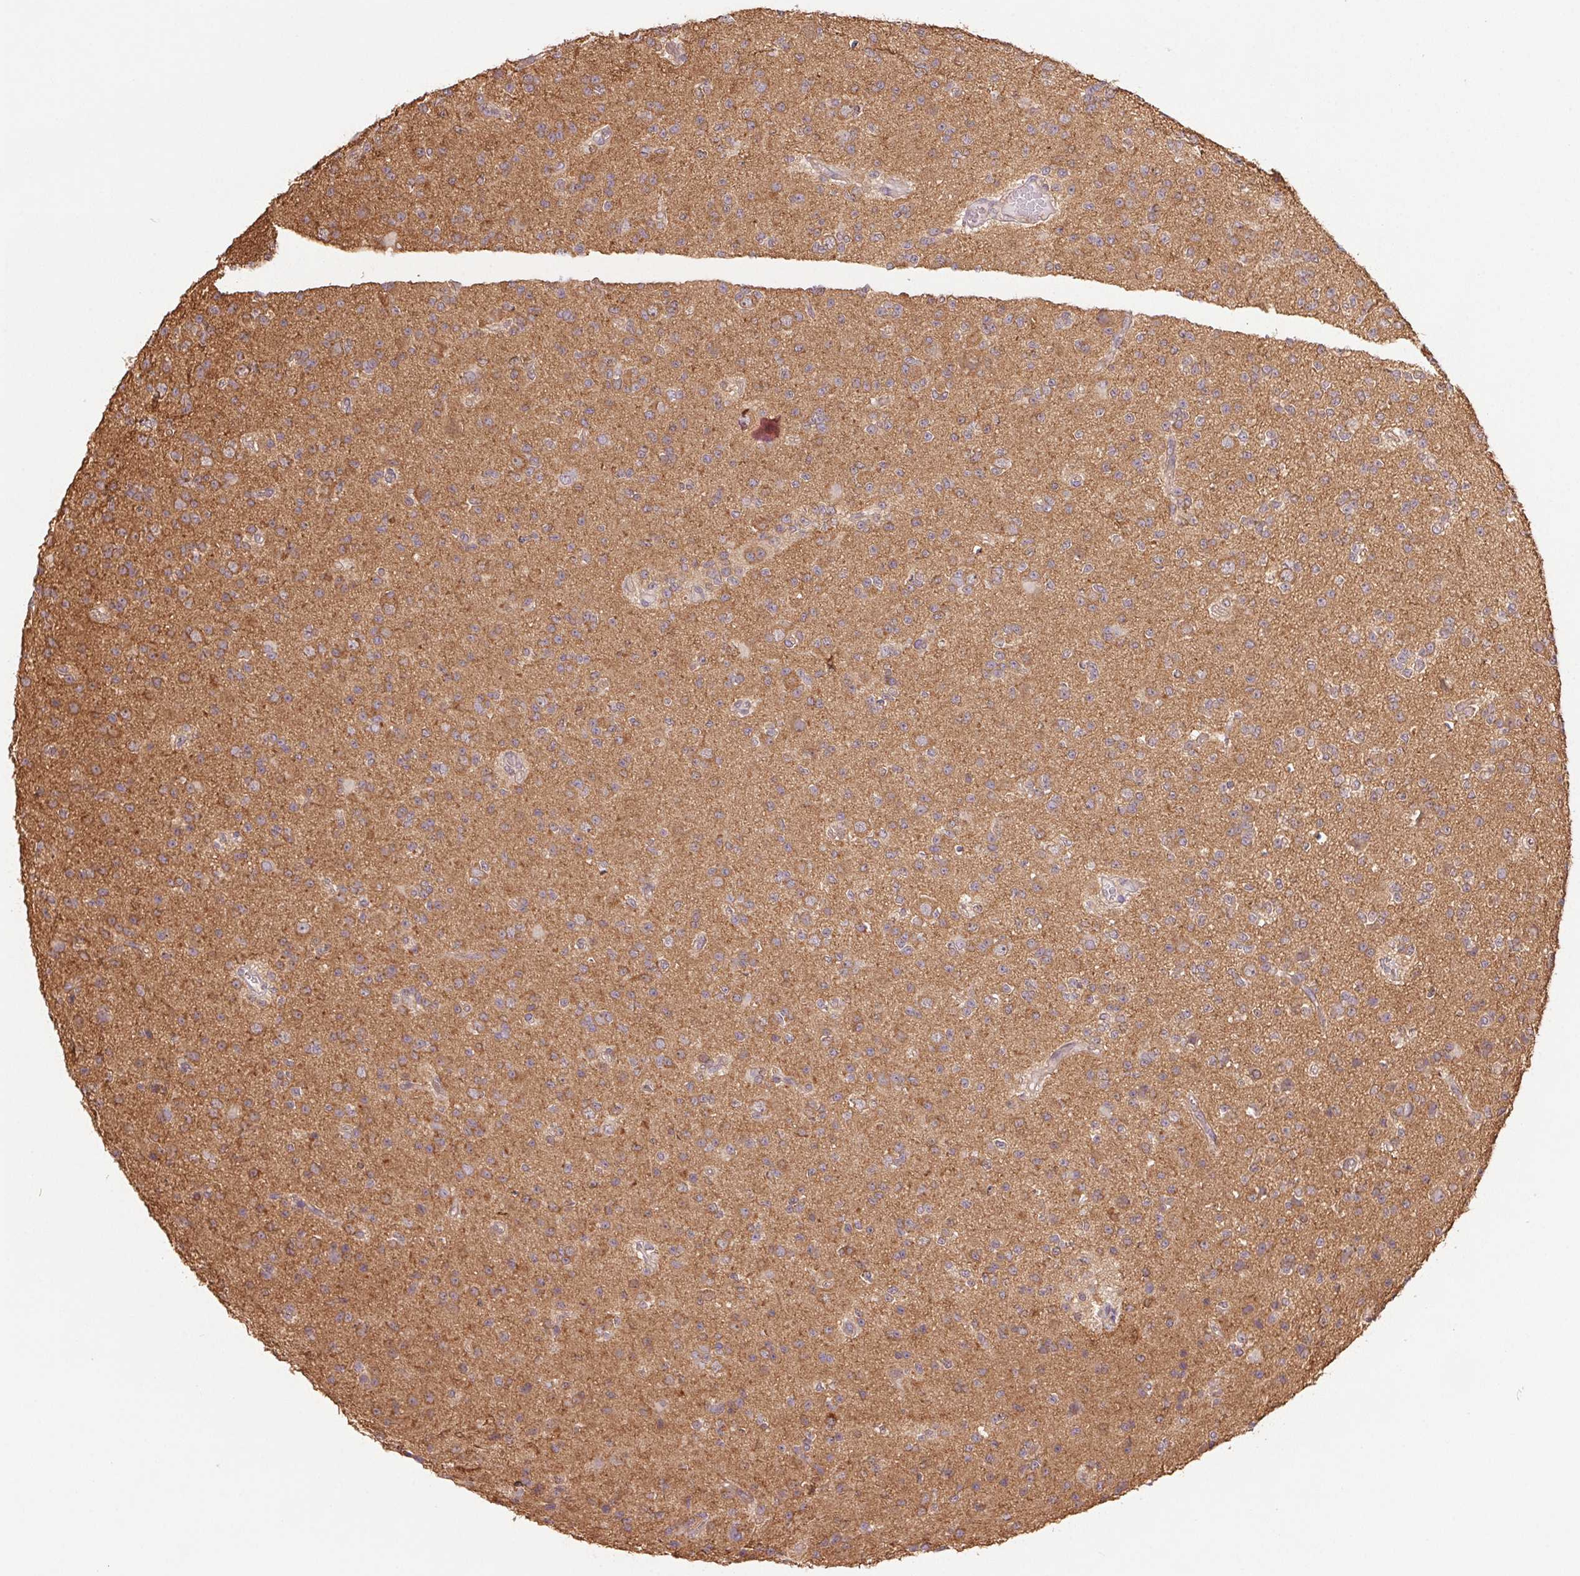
{"staining": {"intensity": "moderate", "quantity": "25%-75%", "location": "cytoplasmic/membranous"}, "tissue": "glioma", "cell_type": "Tumor cells", "image_type": "cancer", "snomed": [{"axis": "morphology", "description": "Glioma, malignant, High grade"}, {"axis": "topography", "description": "Brain"}], "caption": "Human glioma stained with a brown dye displays moderate cytoplasmic/membranous positive expression in approximately 25%-75% of tumor cells.", "gene": "TUBA3D", "patient": {"sex": "male", "age": 36}}